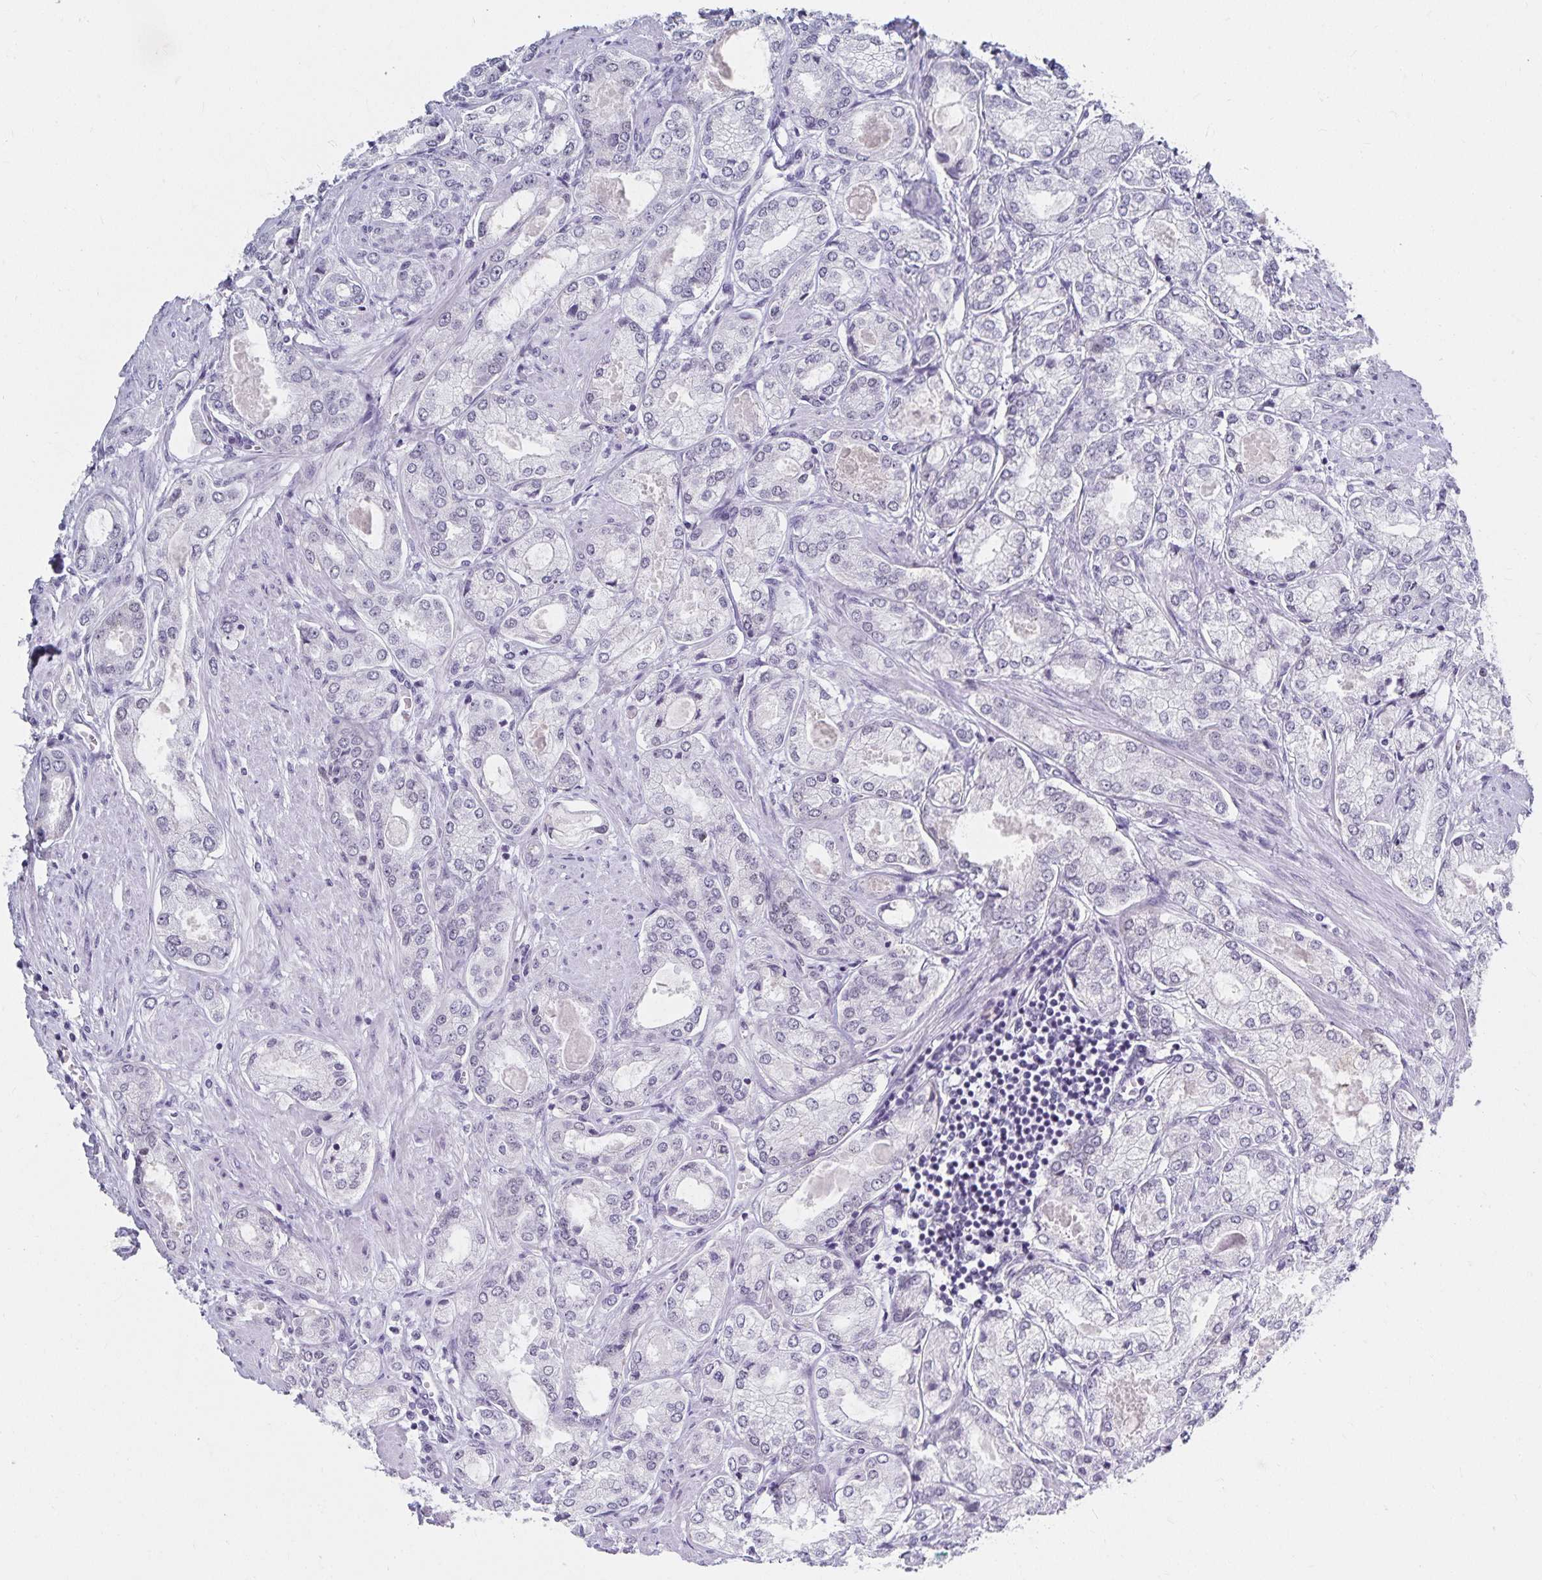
{"staining": {"intensity": "negative", "quantity": "none", "location": "none"}, "tissue": "prostate cancer", "cell_type": "Tumor cells", "image_type": "cancer", "snomed": [{"axis": "morphology", "description": "Adenocarcinoma, High grade"}, {"axis": "topography", "description": "Prostate"}], "caption": "This is an IHC photomicrograph of human prostate adenocarcinoma (high-grade). There is no positivity in tumor cells.", "gene": "C20orf85", "patient": {"sex": "male", "age": 68}}